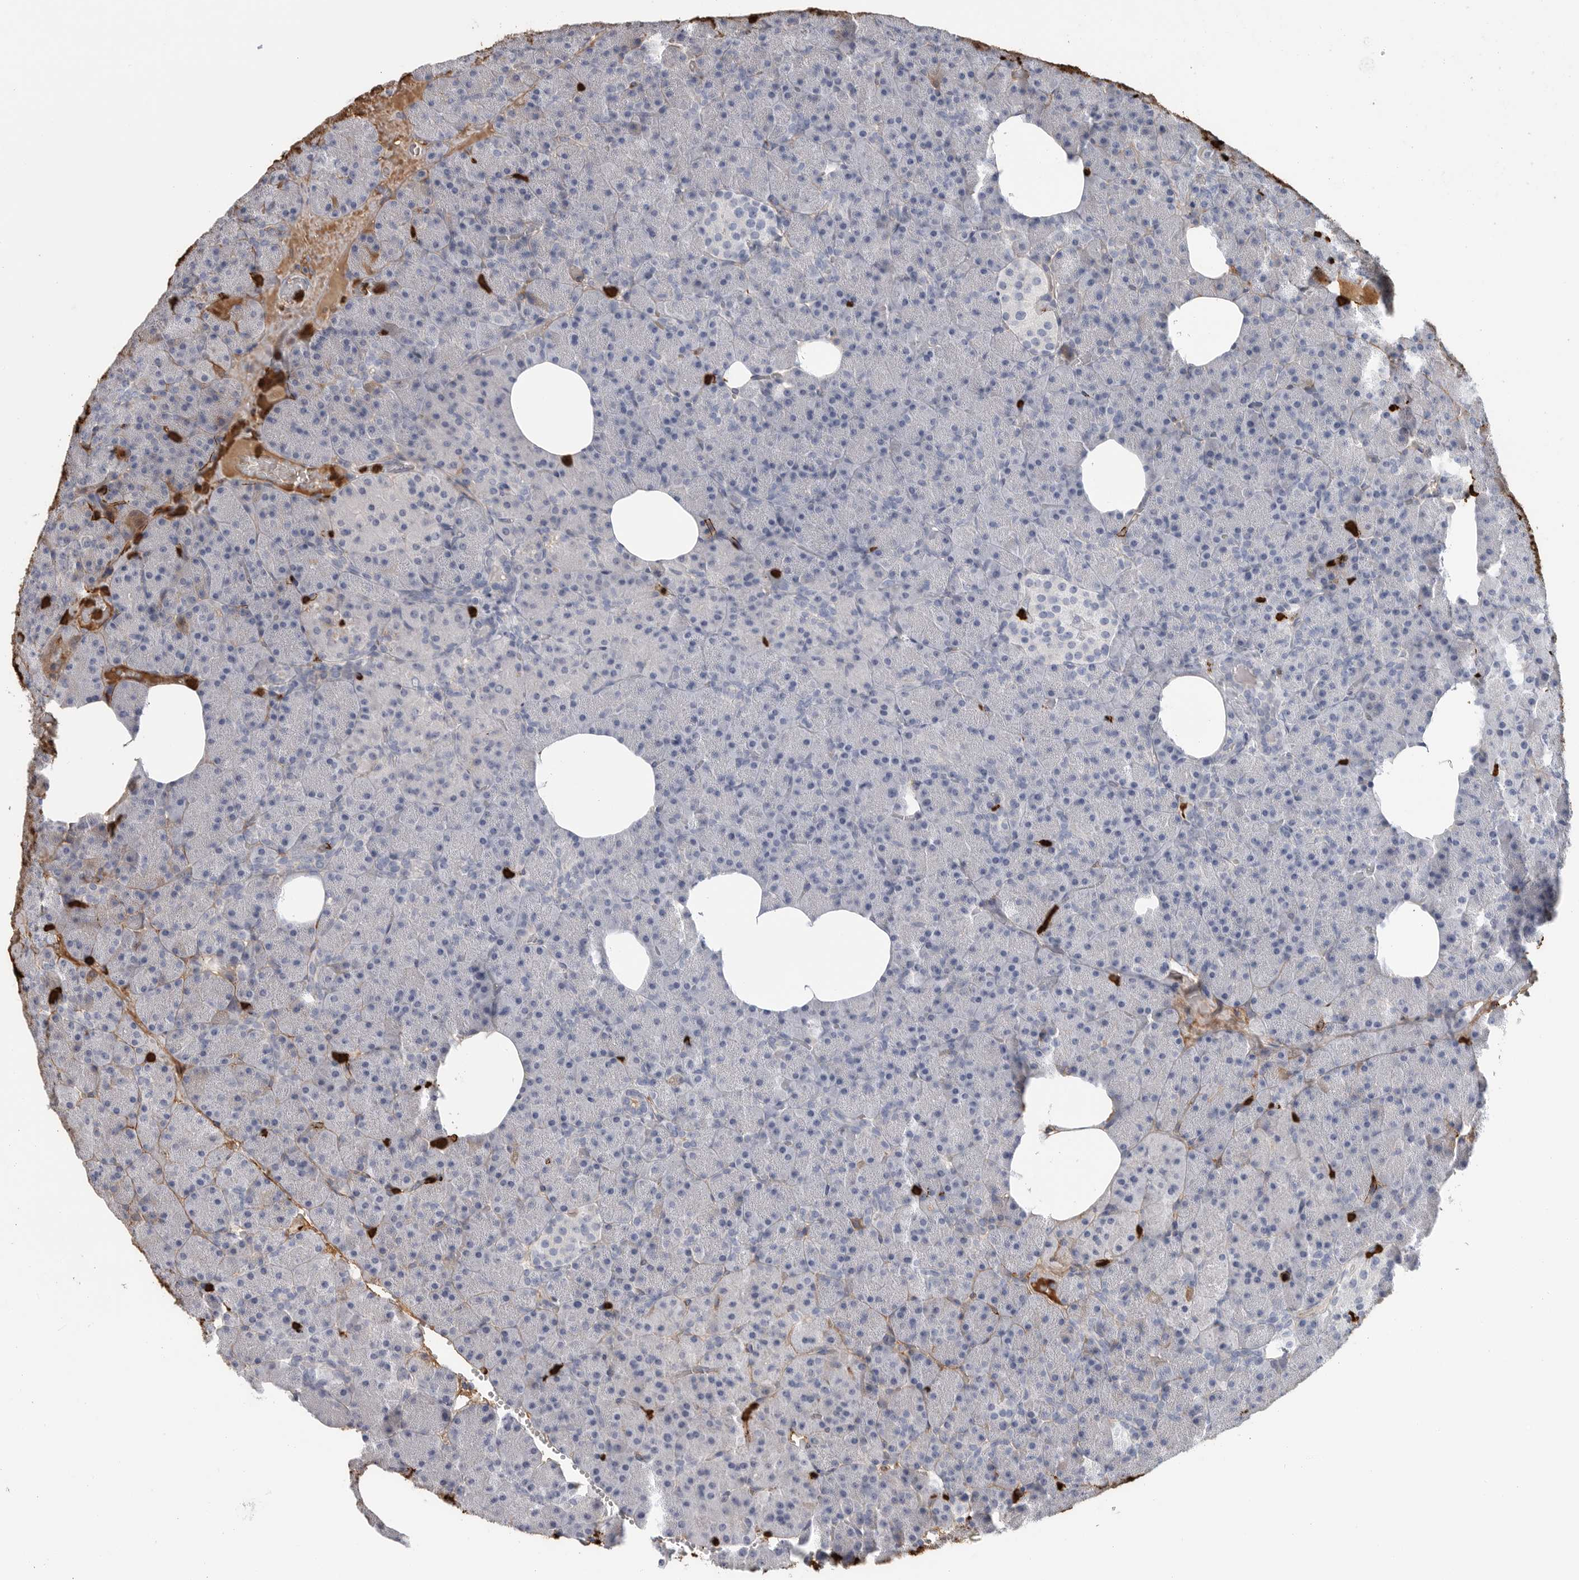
{"staining": {"intensity": "negative", "quantity": "none", "location": "none"}, "tissue": "pancreas", "cell_type": "Exocrine glandular cells", "image_type": "normal", "snomed": [{"axis": "morphology", "description": "Normal tissue, NOS"}, {"axis": "morphology", "description": "Carcinoid, malignant, NOS"}, {"axis": "topography", "description": "Pancreas"}], "caption": "This micrograph is of benign pancreas stained with immunohistochemistry to label a protein in brown with the nuclei are counter-stained blue. There is no positivity in exocrine glandular cells.", "gene": "CYB561D1", "patient": {"sex": "female", "age": 35}}